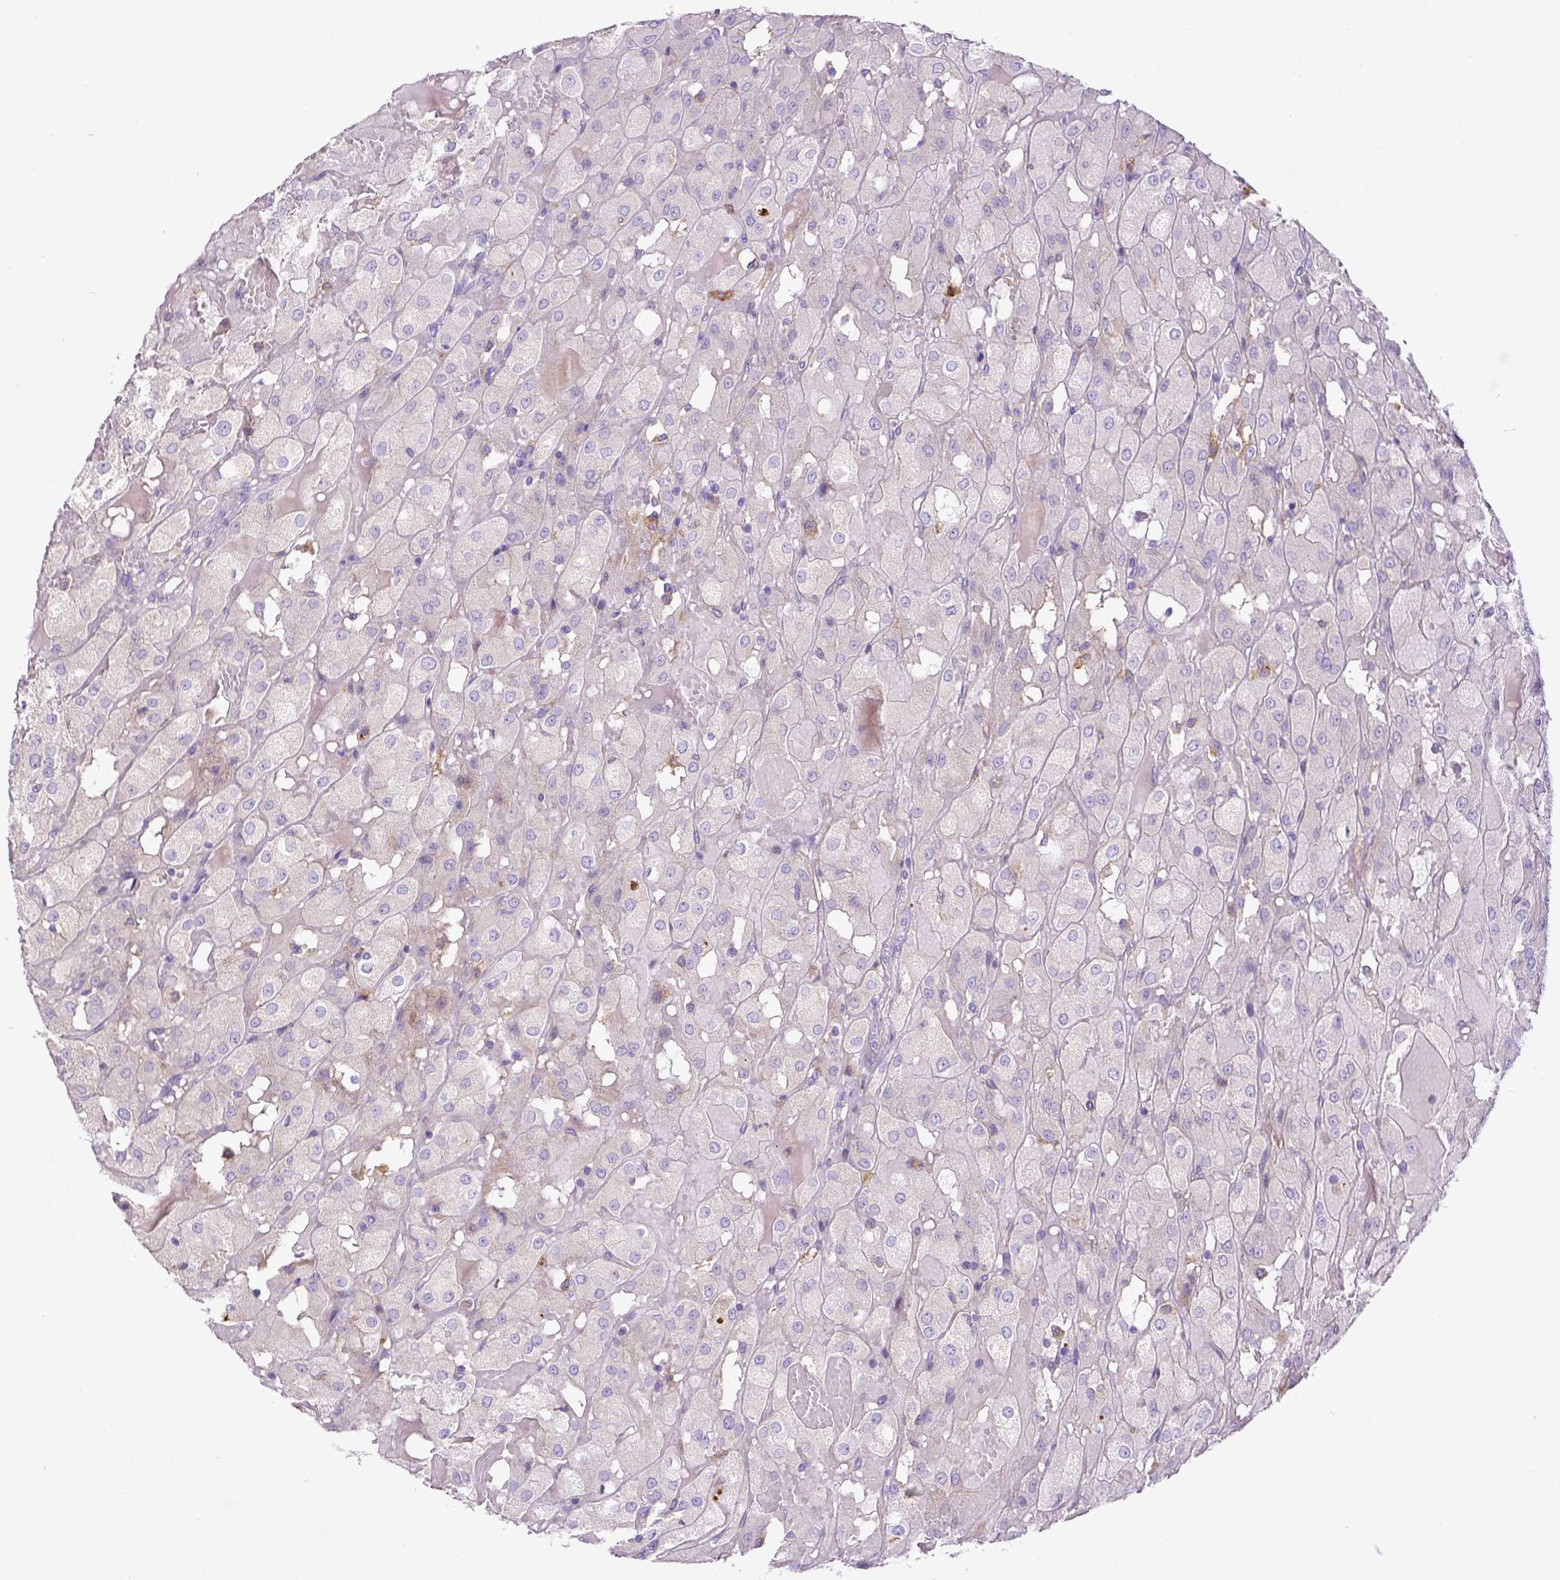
{"staining": {"intensity": "negative", "quantity": "none", "location": "none"}, "tissue": "renal cancer", "cell_type": "Tumor cells", "image_type": "cancer", "snomed": [{"axis": "morphology", "description": "Adenocarcinoma, NOS"}, {"axis": "topography", "description": "Kidney"}], "caption": "This is an immunohistochemistry (IHC) image of human adenocarcinoma (renal). There is no staining in tumor cells.", "gene": "CD40", "patient": {"sex": "male", "age": 72}}